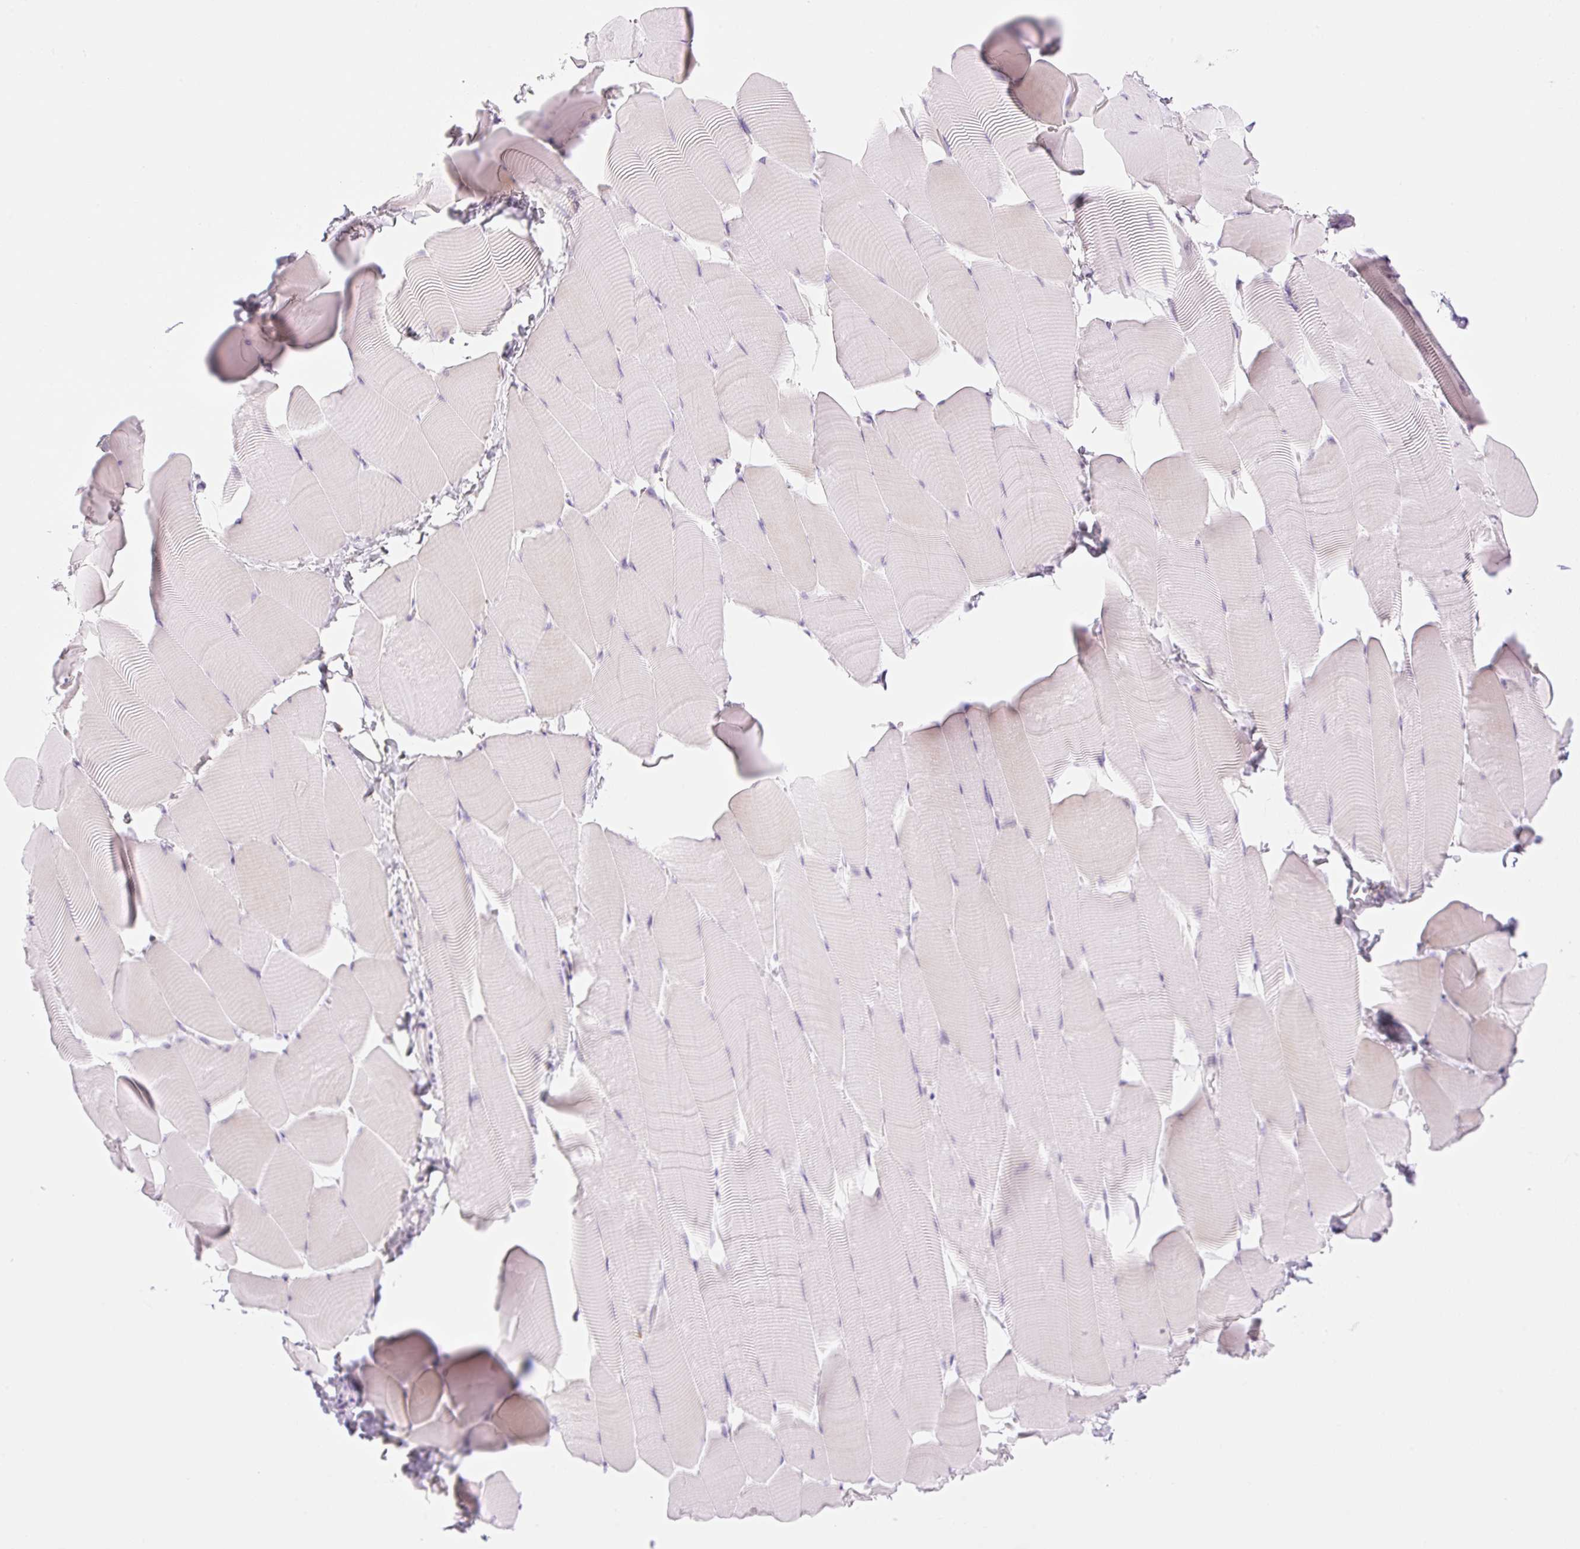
{"staining": {"intensity": "negative", "quantity": "none", "location": "none"}, "tissue": "skeletal muscle", "cell_type": "Myocytes", "image_type": "normal", "snomed": [{"axis": "morphology", "description": "Normal tissue, NOS"}, {"axis": "topography", "description": "Skeletal muscle"}], "caption": "IHC histopathology image of benign skeletal muscle stained for a protein (brown), which shows no staining in myocytes.", "gene": "SPRYD4", "patient": {"sex": "male", "age": 25}}